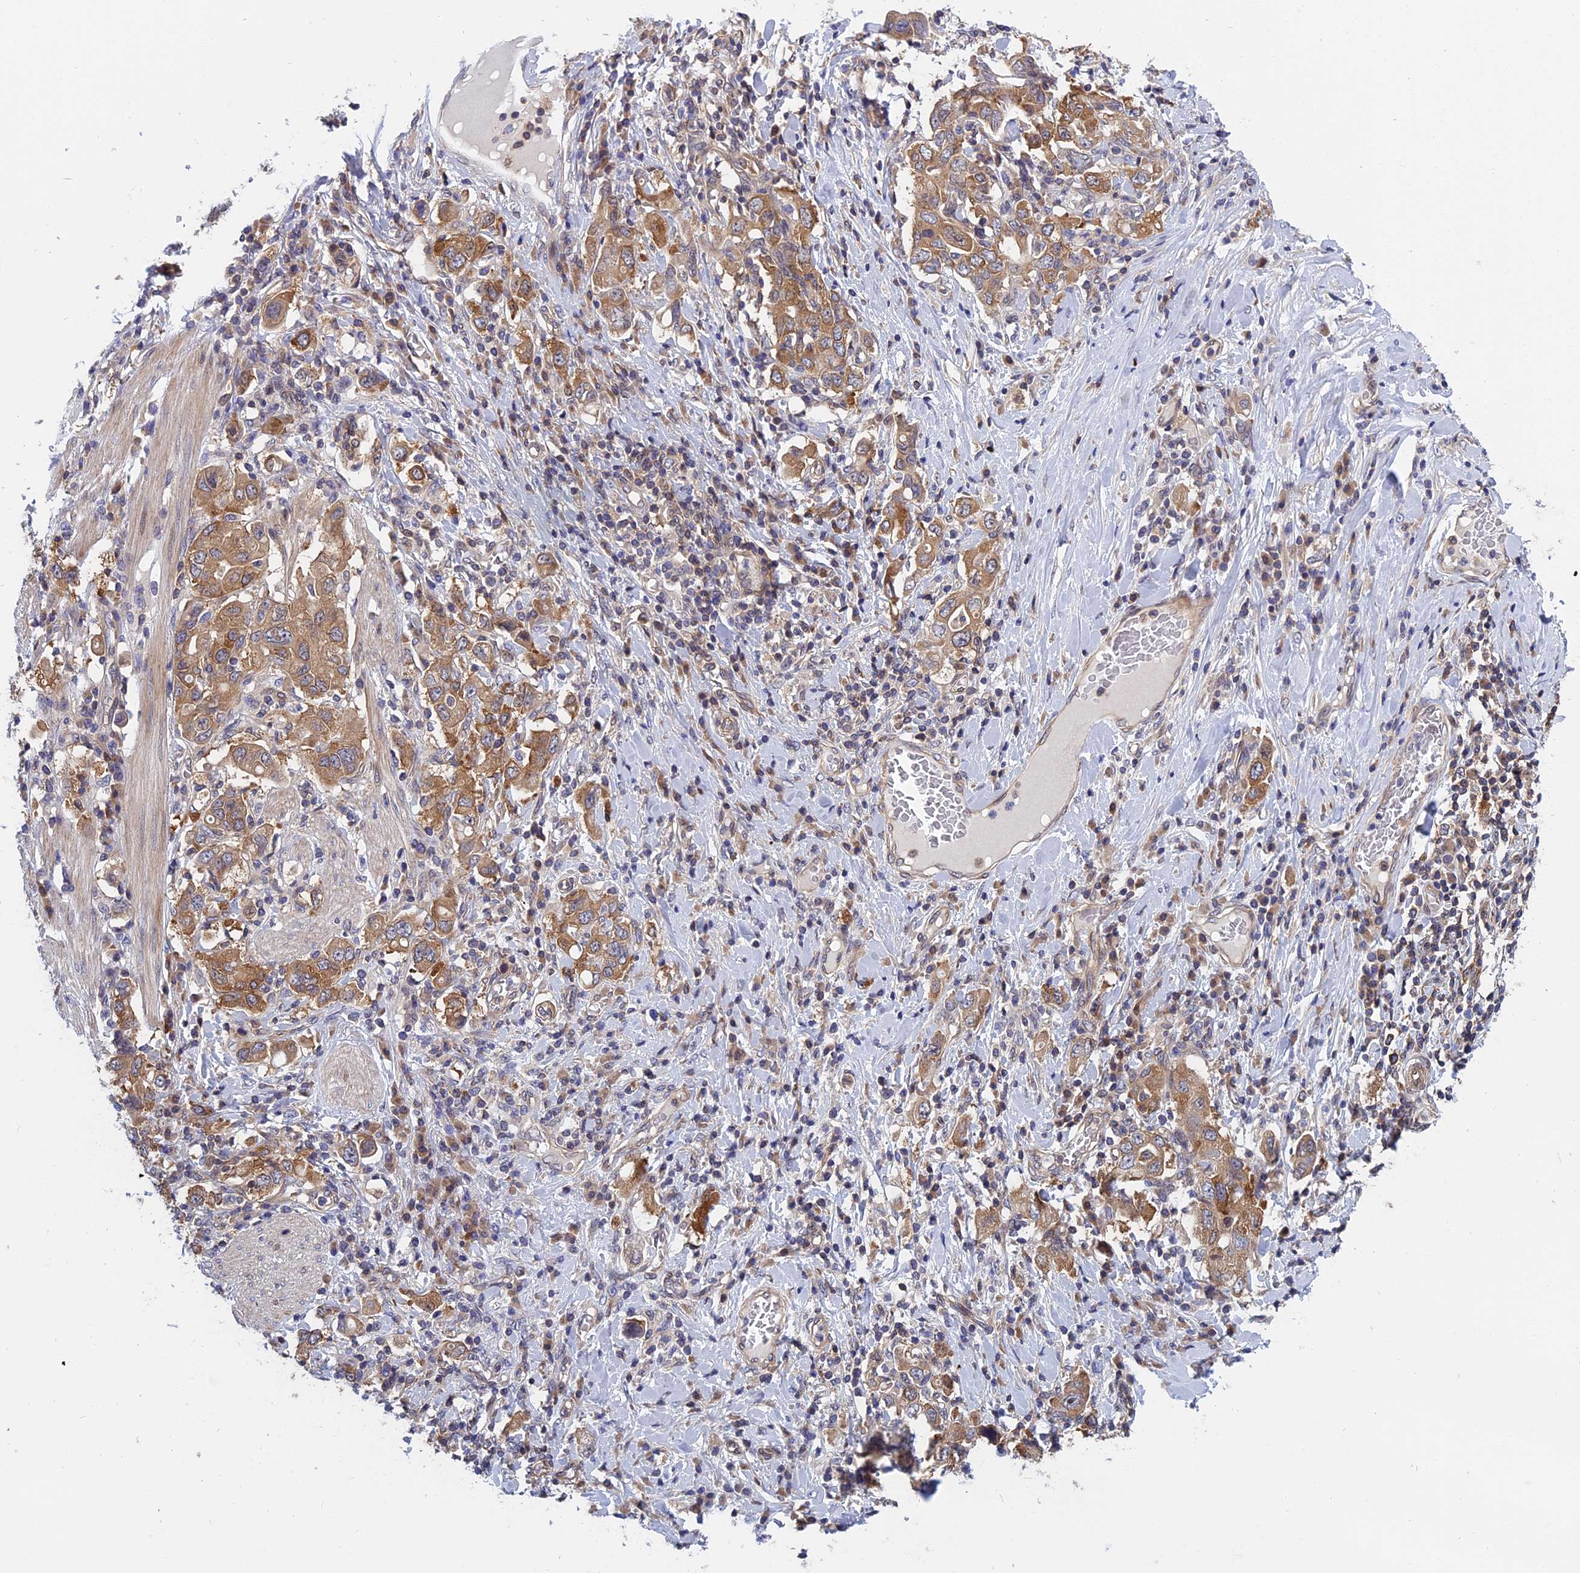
{"staining": {"intensity": "moderate", "quantity": ">75%", "location": "cytoplasmic/membranous"}, "tissue": "stomach cancer", "cell_type": "Tumor cells", "image_type": "cancer", "snomed": [{"axis": "morphology", "description": "Adenocarcinoma, NOS"}, {"axis": "topography", "description": "Stomach, upper"}], "caption": "Protein analysis of stomach cancer tissue shows moderate cytoplasmic/membranous expression in about >75% of tumor cells.", "gene": "NAA10", "patient": {"sex": "male", "age": 62}}